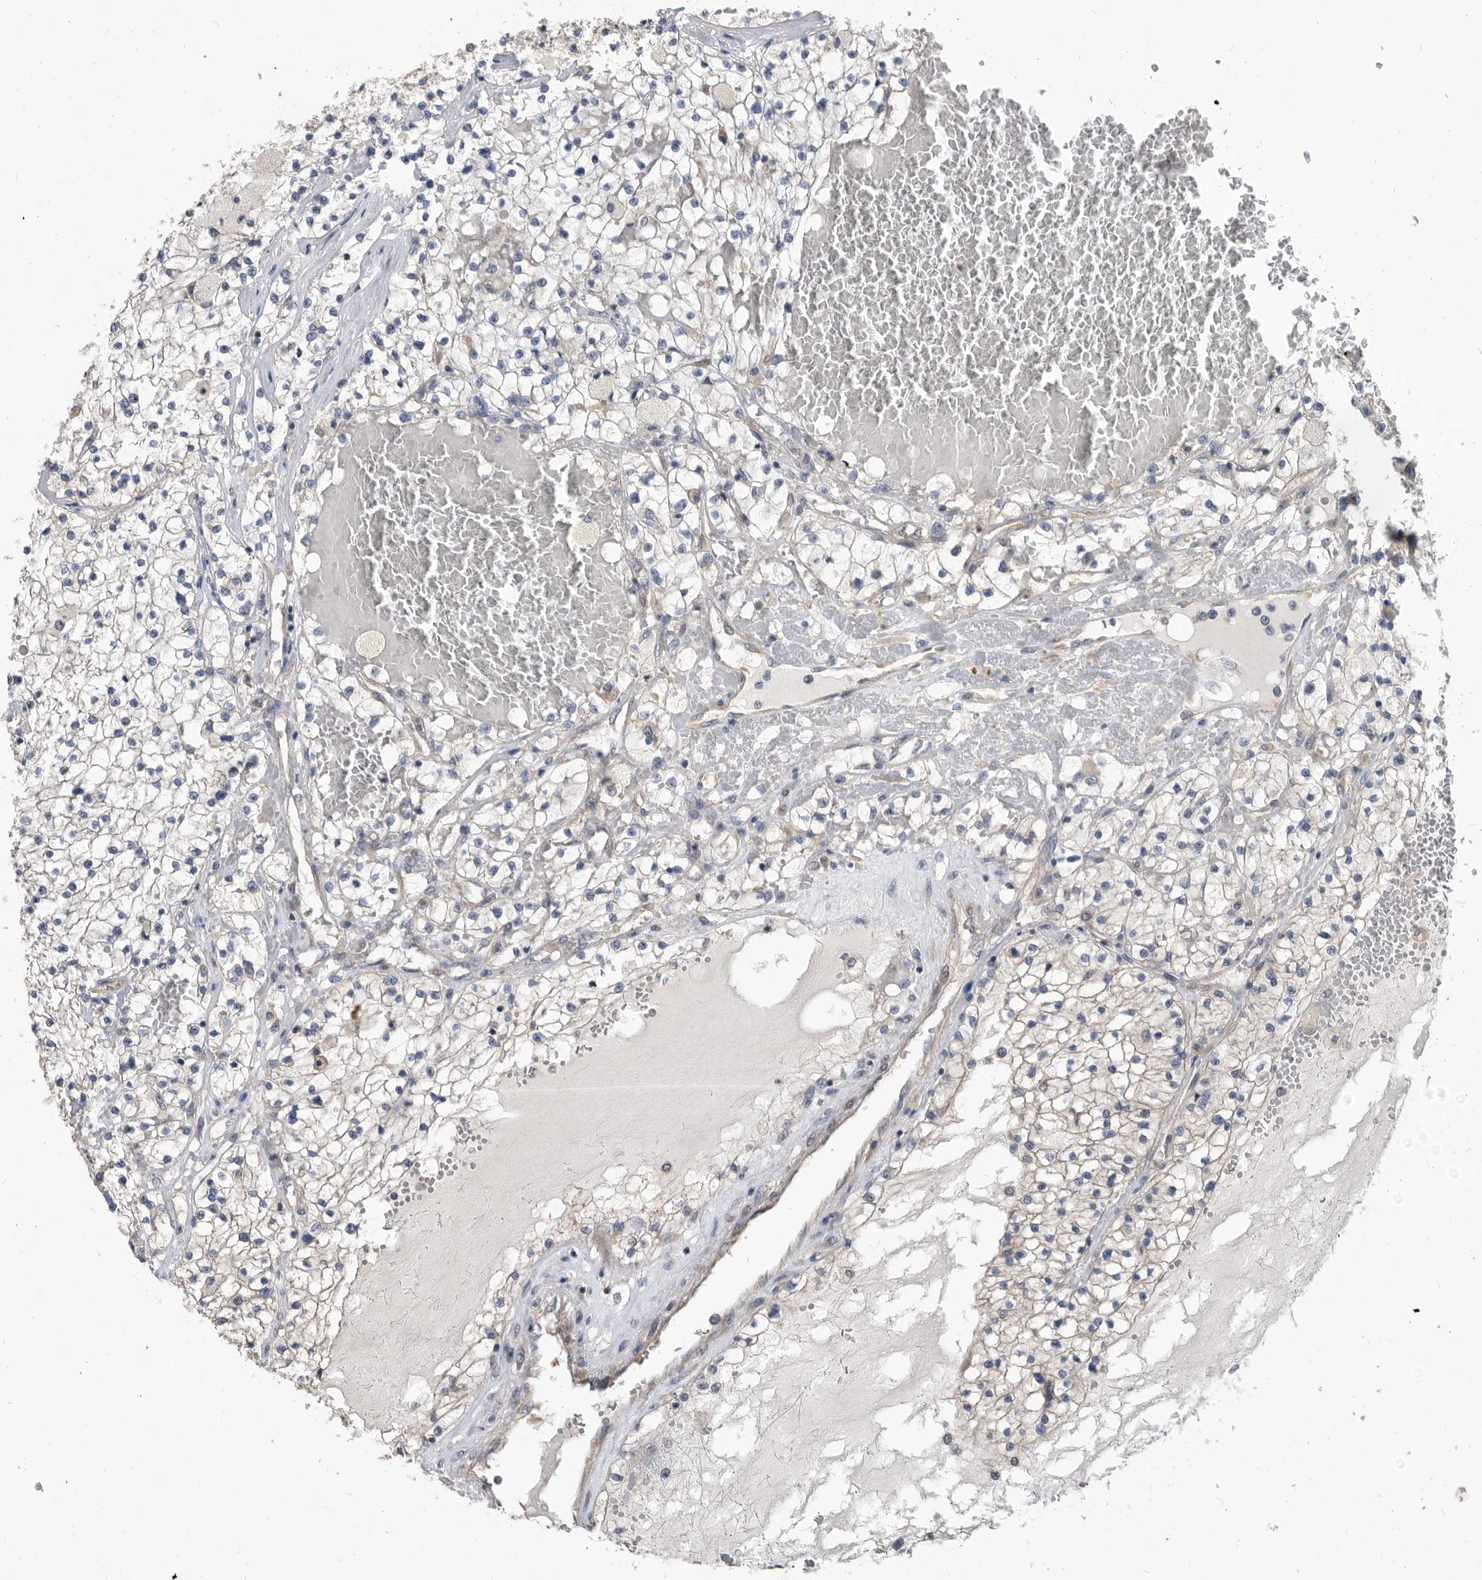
{"staining": {"intensity": "negative", "quantity": "none", "location": "none"}, "tissue": "renal cancer", "cell_type": "Tumor cells", "image_type": "cancer", "snomed": [{"axis": "morphology", "description": "Normal tissue, NOS"}, {"axis": "morphology", "description": "Adenocarcinoma, NOS"}, {"axis": "topography", "description": "Kidney"}], "caption": "Micrograph shows no significant protein positivity in tumor cells of renal cancer. (DAB immunohistochemistry (IHC), high magnification).", "gene": "CCT4", "patient": {"sex": "male", "age": 68}}